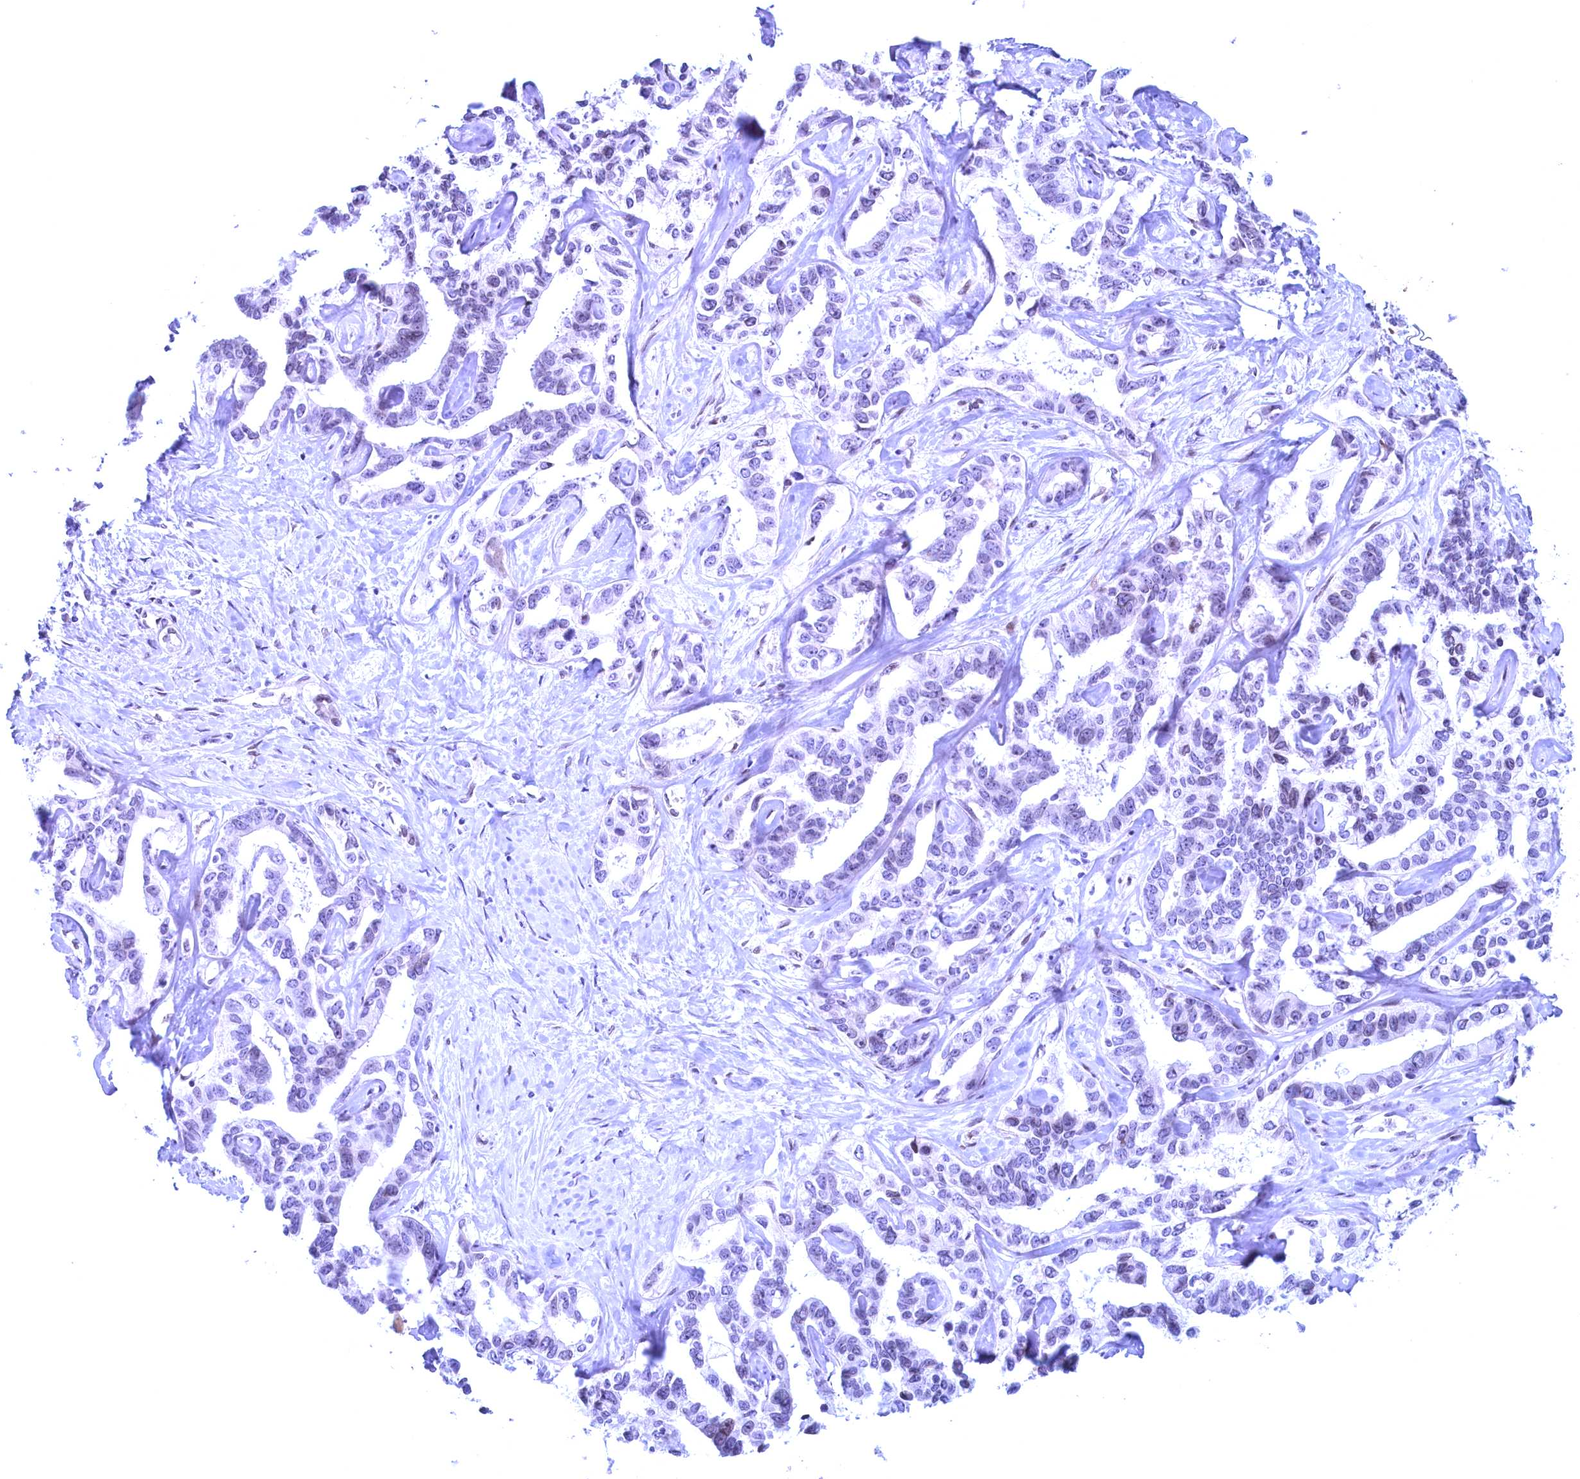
{"staining": {"intensity": "negative", "quantity": "none", "location": "none"}, "tissue": "liver cancer", "cell_type": "Tumor cells", "image_type": "cancer", "snomed": [{"axis": "morphology", "description": "Cholangiocarcinoma"}, {"axis": "topography", "description": "Liver"}], "caption": "IHC of human cholangiocarcinoma (liver) reveals no expression in tumor cells.", "gene": "GPSM1", "patient": {"sex": "male", "age": 59}}